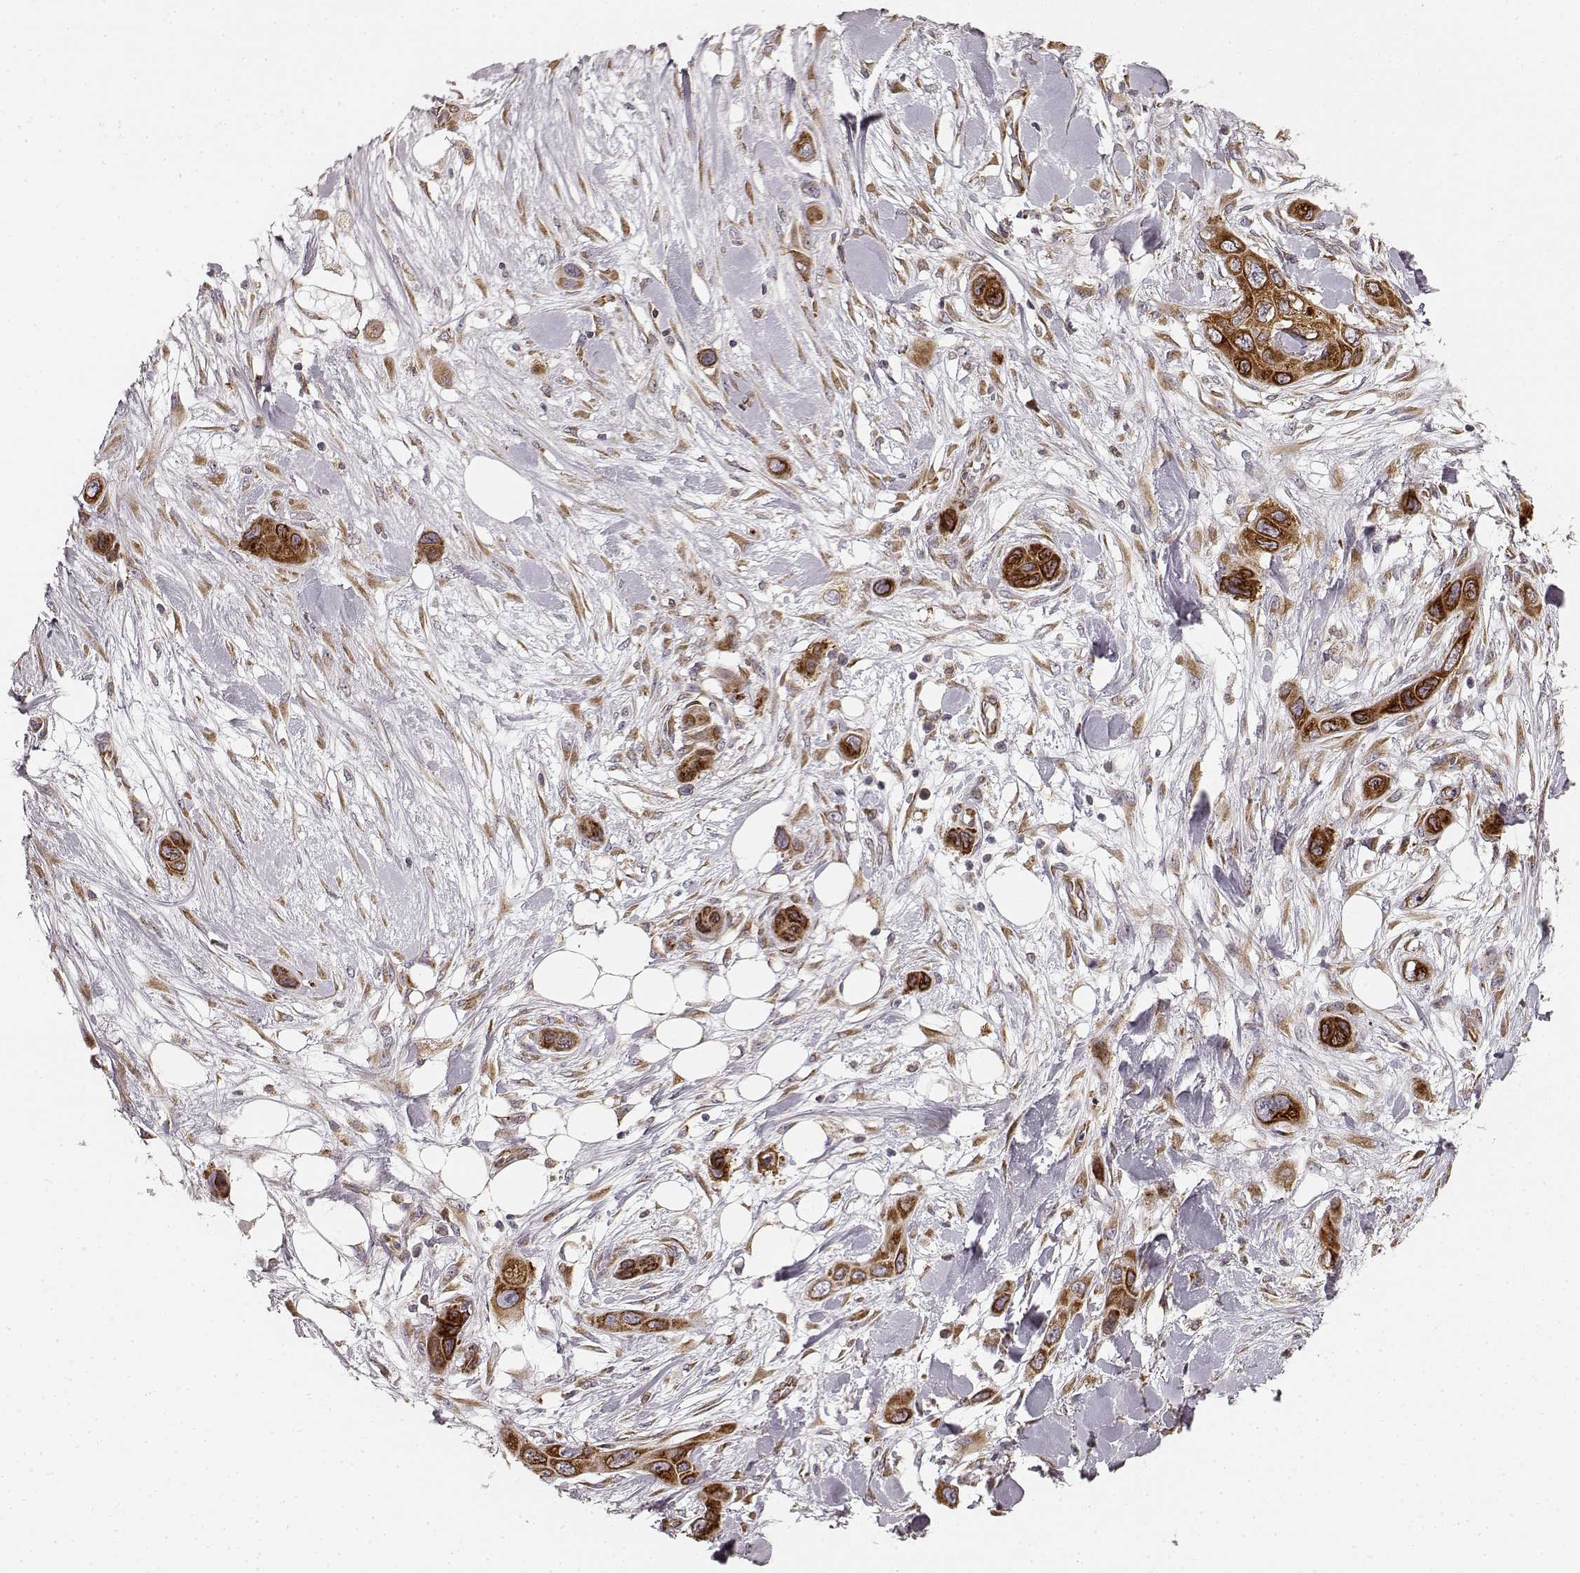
{"staining": {"intensity": "strong", "quantity": "25%-75%", "location": "cytoplasmic/membranous"}, "tissue": "skin cancer", "cell_type": "Tumor cells", "image_type": "cancer", "snomed": [{"axis": "morphology", "description": "Squamous cell carcinoma, NOS"}, {"axis": "topography", "description": "Skin"}], "caption": "Immunohistochemical staining of skin cancer demonstrates high levels of strong cytoplasmic/membranous staining in approximately 25%-75% of tumor cells.", "gene": "TMEM14A", "patient": {"sex": "male", "age": 79}}